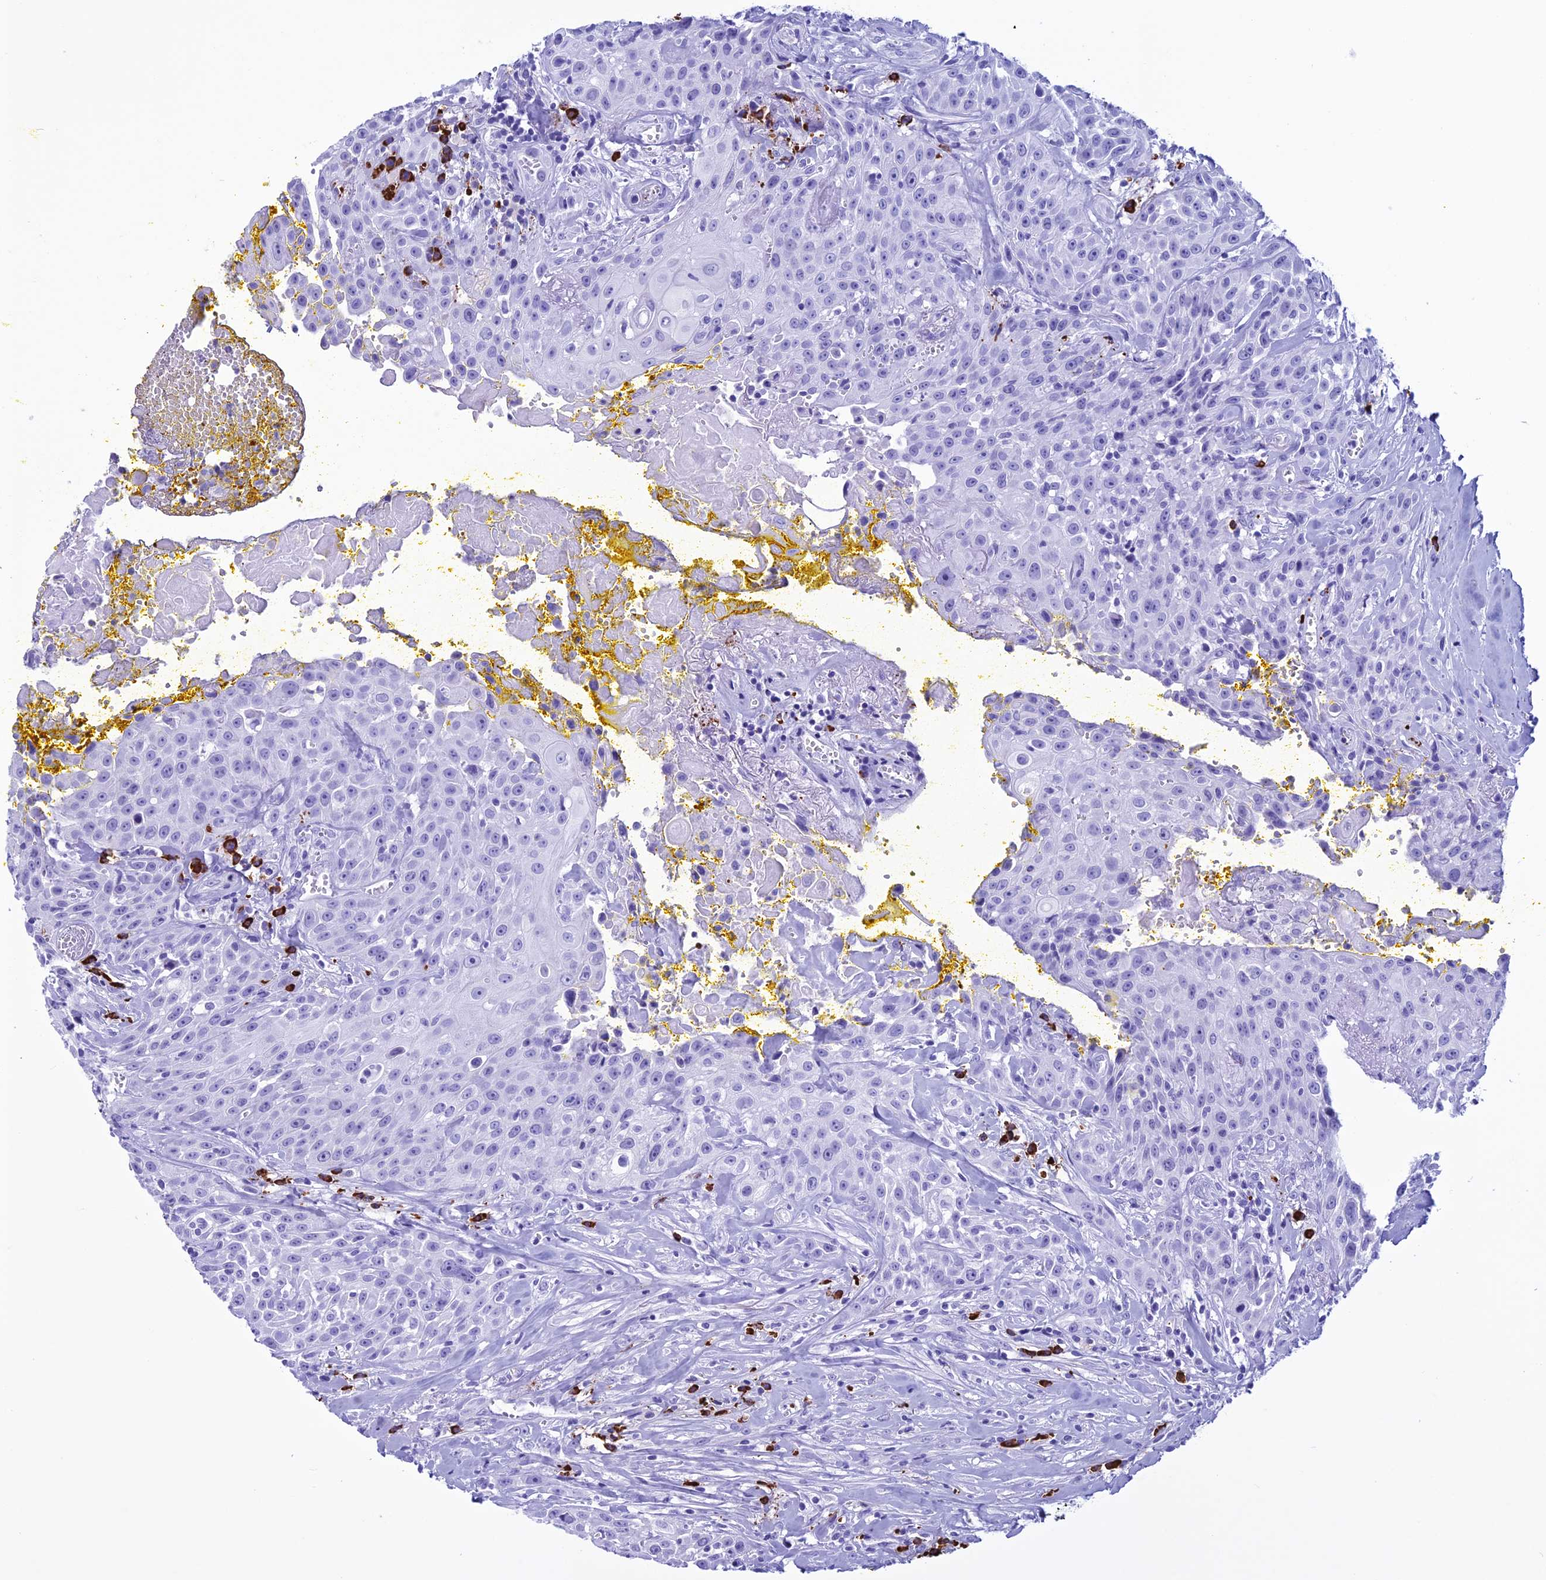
{"staining": {"intensity": "negative", "quantity": "none", "location": "none"}, "tissue": "head and neck cancer", "cell_type": "Tumor cells", "image_type": "cancer", "snomed": [{"axis": "morphology", "description": "Squamous cell carcinoma, NOS"}, {"axis": "topography", "description": "Oral tissue"}, {"axis": "topography", "description": "Head-Neck"}], "caption": "This micrograph is of squamous cell carcinoma (head and neck) stained with IHC to label a protein in brown with the nuclei are counter-stained blue. There is no staining in tumor cells.", "gene": "MZB1", "patient": {"sex": "female", "age": 82}}